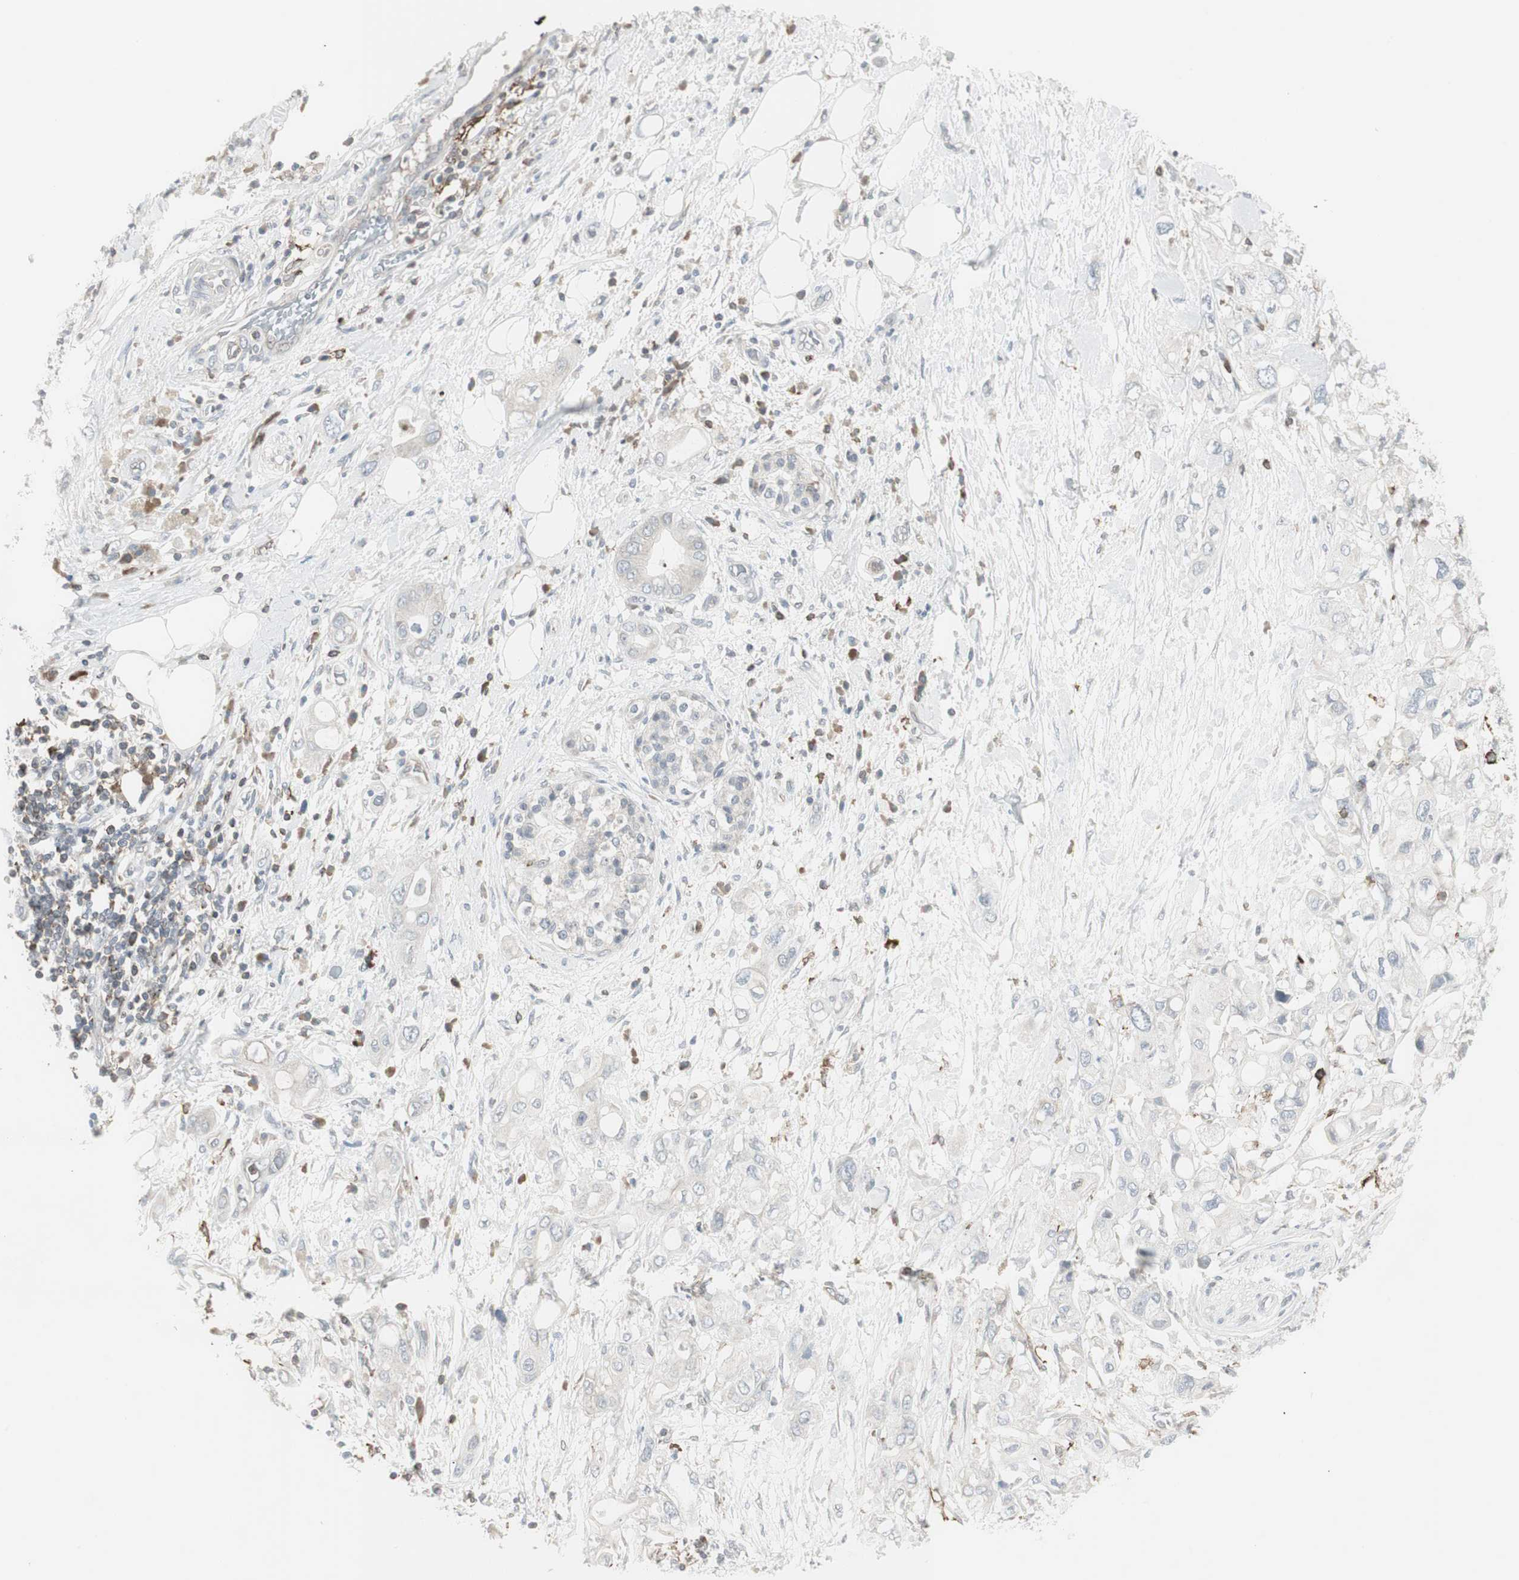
{"staining": {"intensity": "negative", "quantity": "none", "location": "none"}, "tissue": "pancreatic cancer", "cell_type": "Tumor cells", "image_type": "cancer", "snomed": [{"axis": "morphology", "description": "Adenocarcinoma, NOS"}, {"axis": "topography", "description": "Pancreas"}], "caption": "Tumor cells show no significant expression in pancreatic cancer.", "gene": "MAP4K4", "patient": {"sex": "female", "age": 56}}